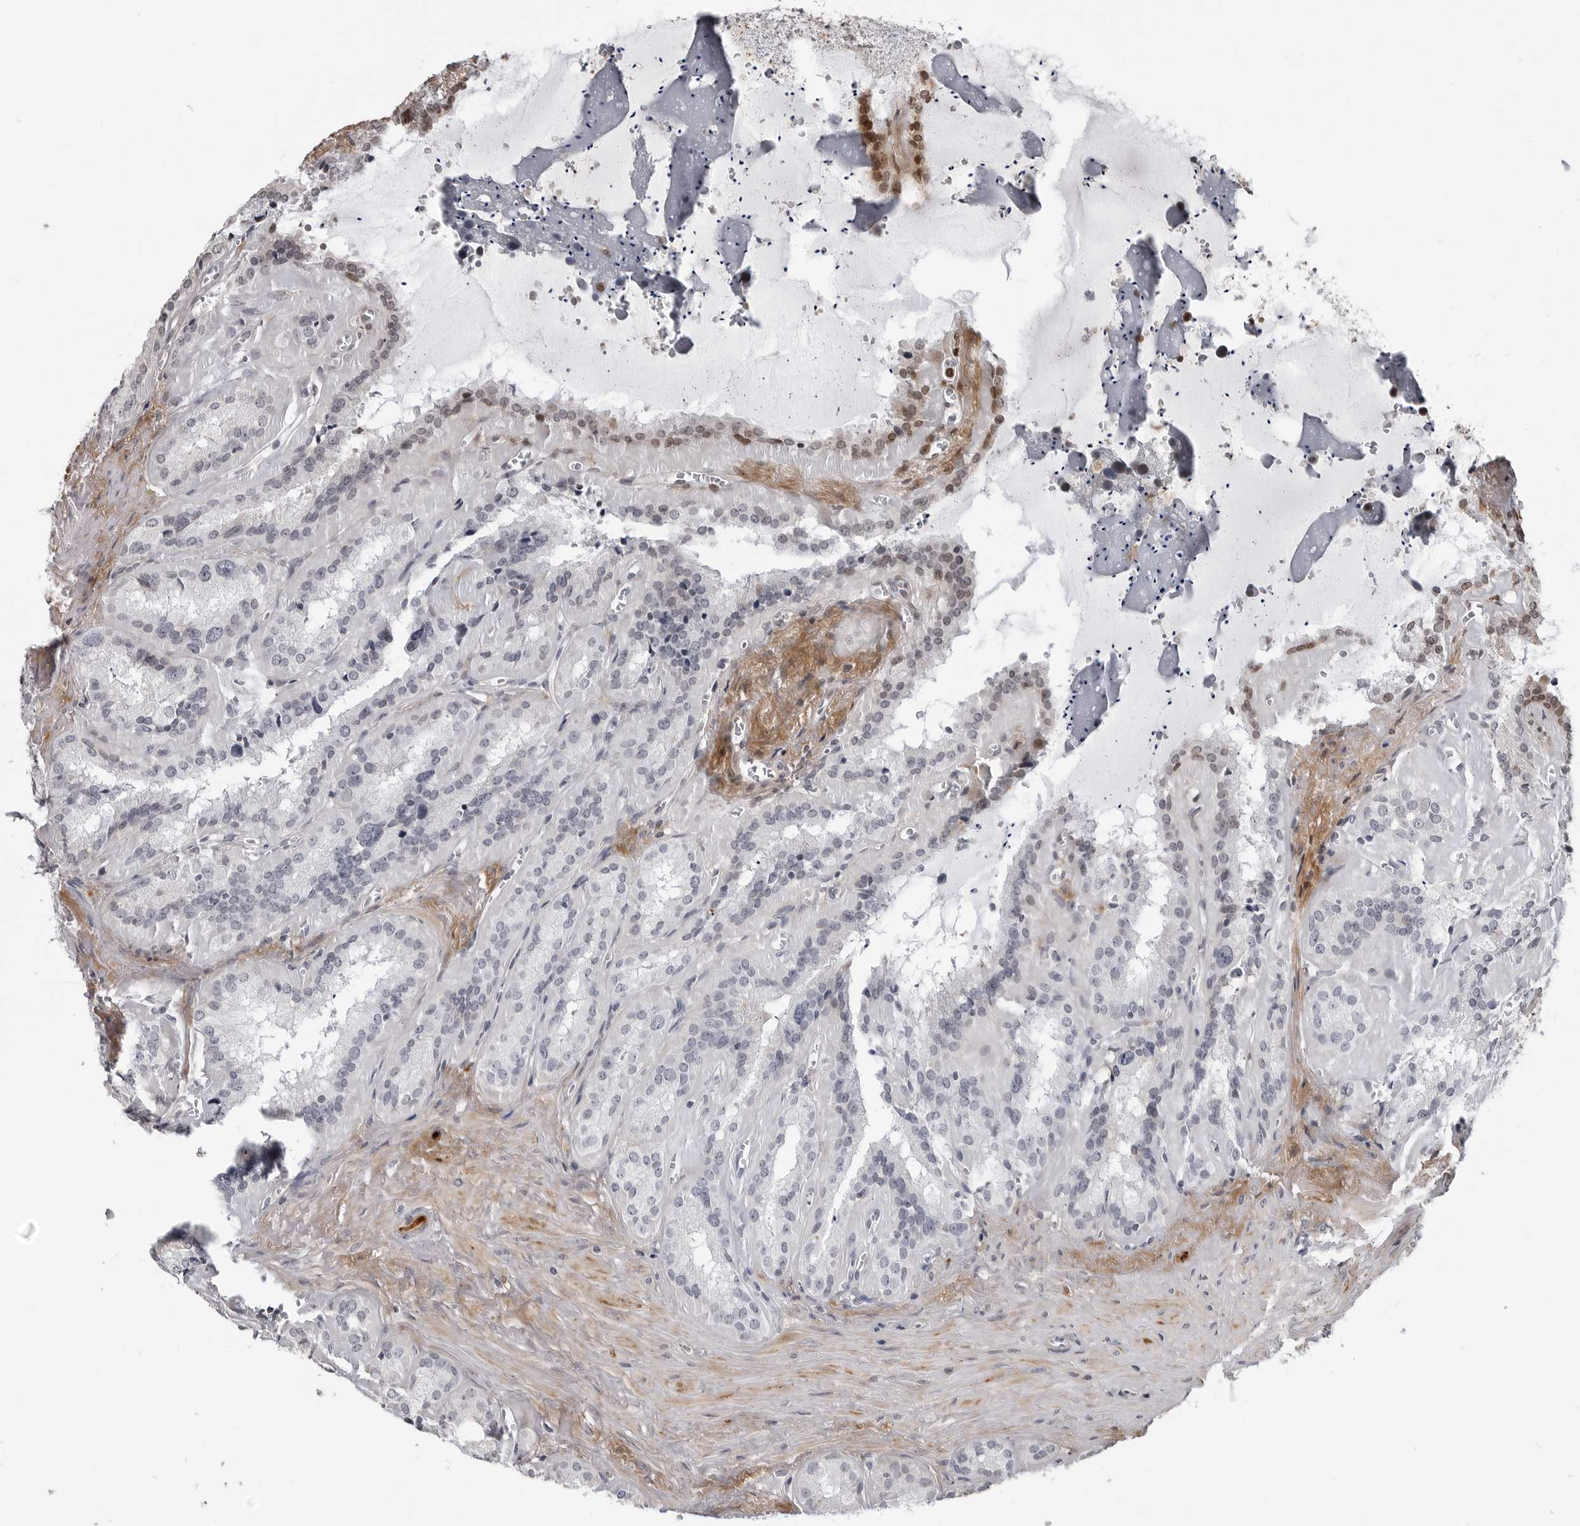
{"staining": {"intensity": "negative", "quantity": "none", "location": "none"}, "tissue": "seminal vesicle", "cell_type": "Glandular cells", "image_type": "normal", "snomed": [{"axis": "morphology", "description": "Normal tissue, NOS"}, {"axis": "topography", "description": "Prostate"}, {"axis": "topography", "description": "Seminal veicle"}], "caption": "Immunohistochemistry of unremarkable seminal vesicle exhibits no positivity in glandular cells.", "gene": "CXCR5", "patient": {"sex": "male", "age": 59}}